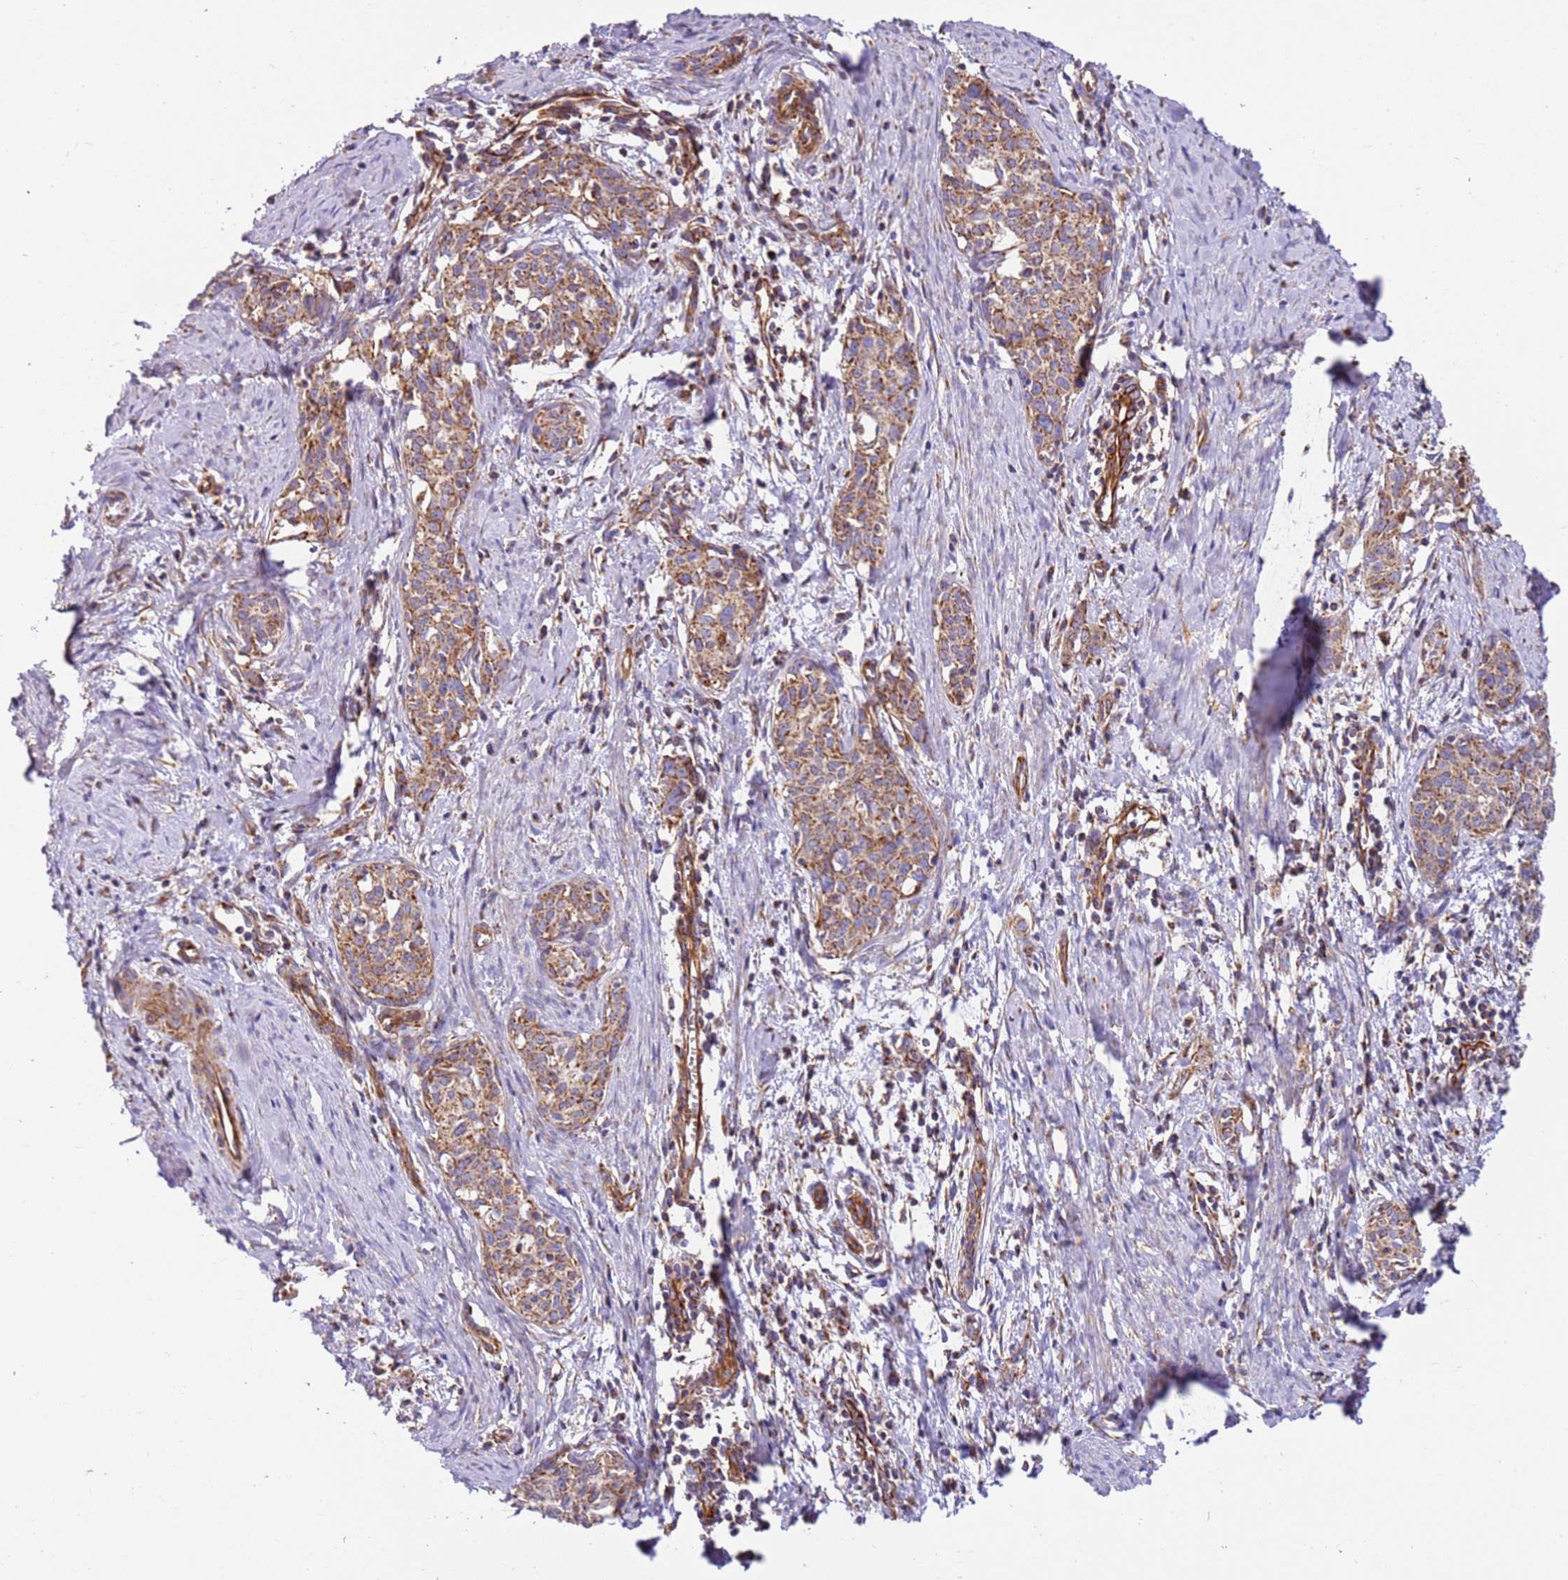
{"staining": {"intensity": "moderate", "quantity": ">75%", "location": "cytoplasmic/membranous"}, "tissue": "cervical cancer", "cell_type": "Tumor cells", "image_type": "cancer", "snomed": [{"axis": "morphology", "description": "Squamous cell carcinoma, NOS"}, {"axis": "topography", "description": "Cervix"}], "caption": "Tumor cells show medium levels of moderate cytoplasmic/membranous expression in about >75% of cells in human cervical cancer (squamous cell carcinoma).", "gene": "MRPL20", "patient": {"sex": "female", "age": 52}}